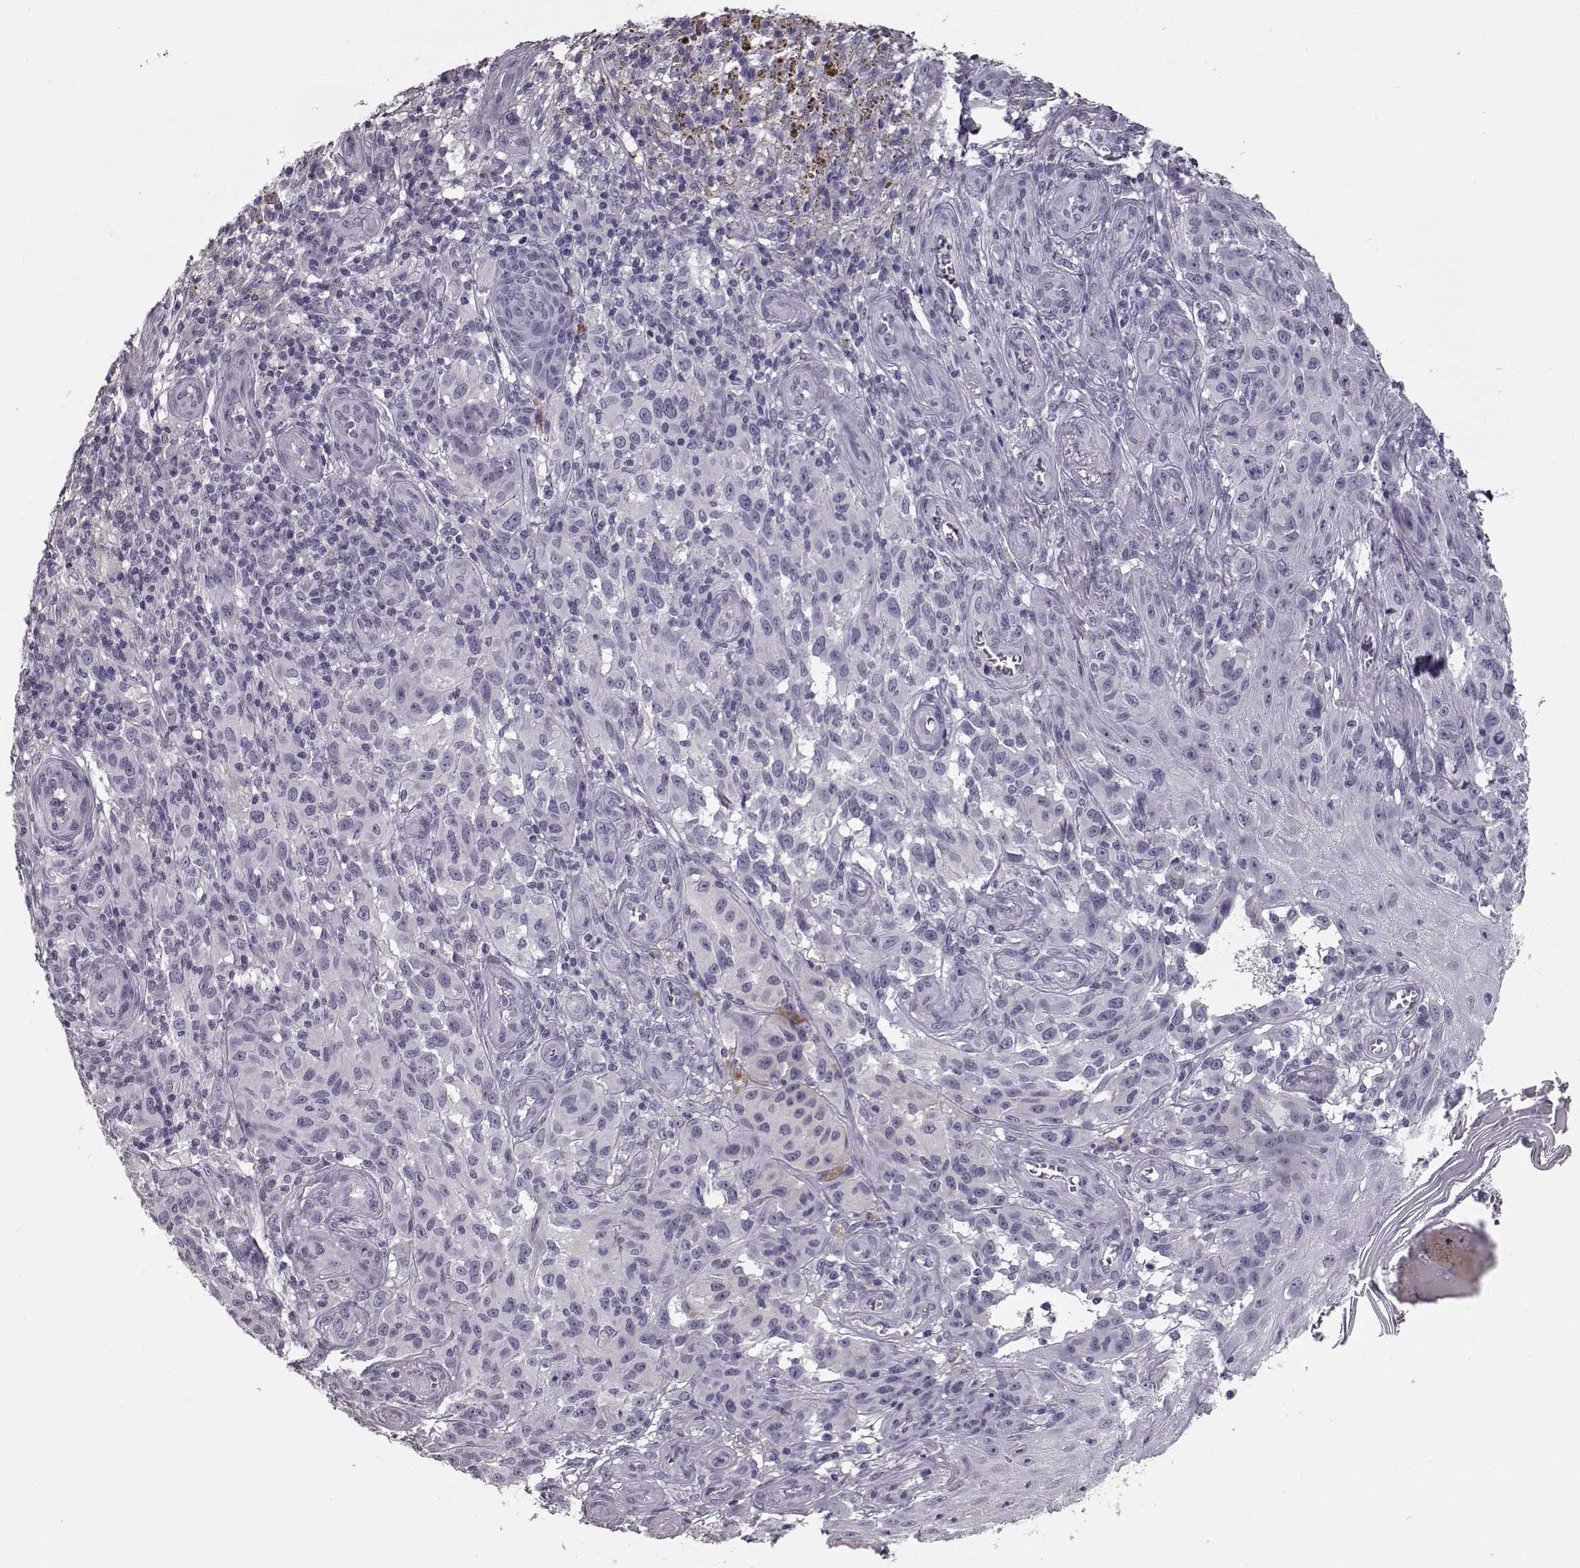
{"staining": {"intensity": "negative", "quantity": "none", "location": "none"}, "tissue": "melanoma", "cell_type": "Tumor cells", "image_type": "cancer", "snomed": [{"axis": "morphology", "description": "Malignant melanoma, NOS"}, {"axis": "topography", "description": "Skin"}], "caption": "Immunohistochemical staining of melanoma displays no significant expression in tumor cells.", "gene": "CCL19", "patient": {"sex": "female", "age": 53}}